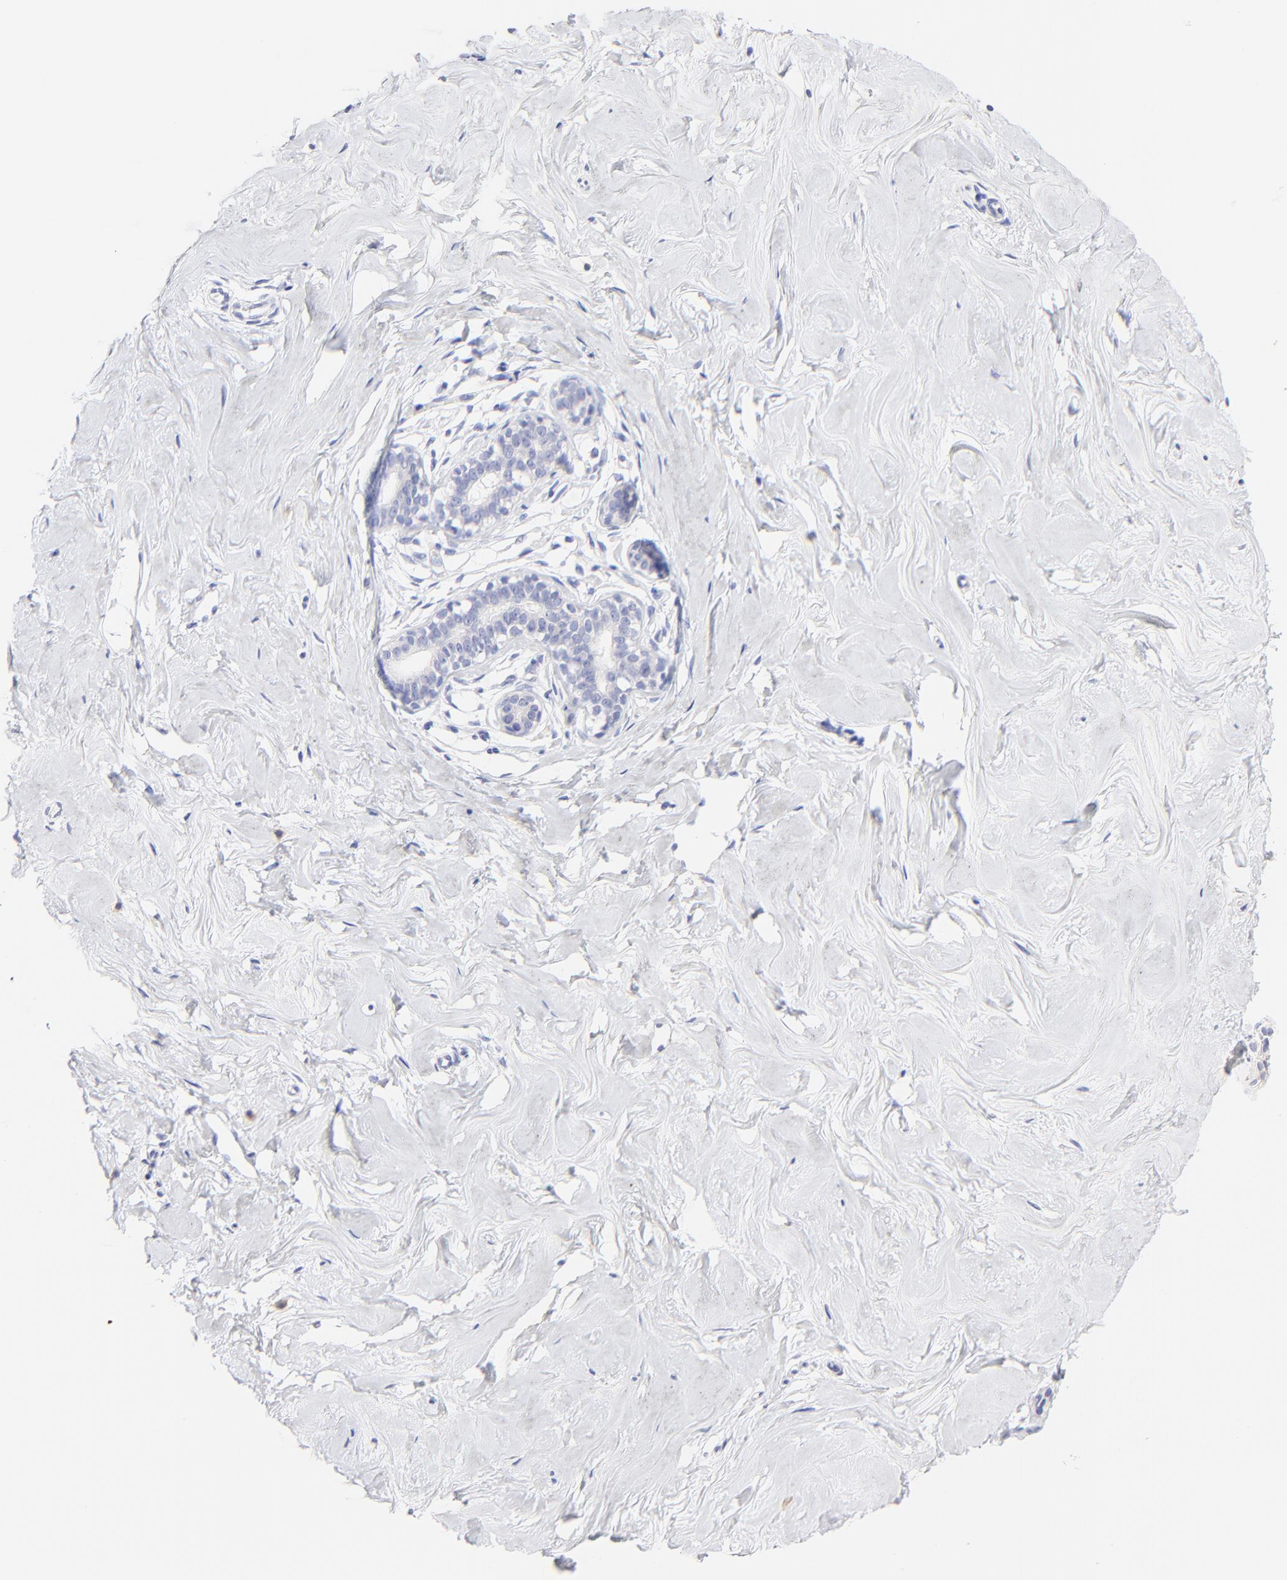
{"staining": {"intensity": "negative", "quantity": "none", "location": "none"}, "tissue": "breast", "cell_type": "Adipocytes", "image_type": "normal", "snomed": [{"axis": "morphology", "description": "Normal tissue, NOS"}, {"axis": "topography", "description": "Breast"}], "caption": "A high-resolution photomicrograph shows IHC staining of normal breast, which displays no significant staining in adipocytes.", "gene": "RAB3A", "patient": {"sex": "female", "age": 23}}